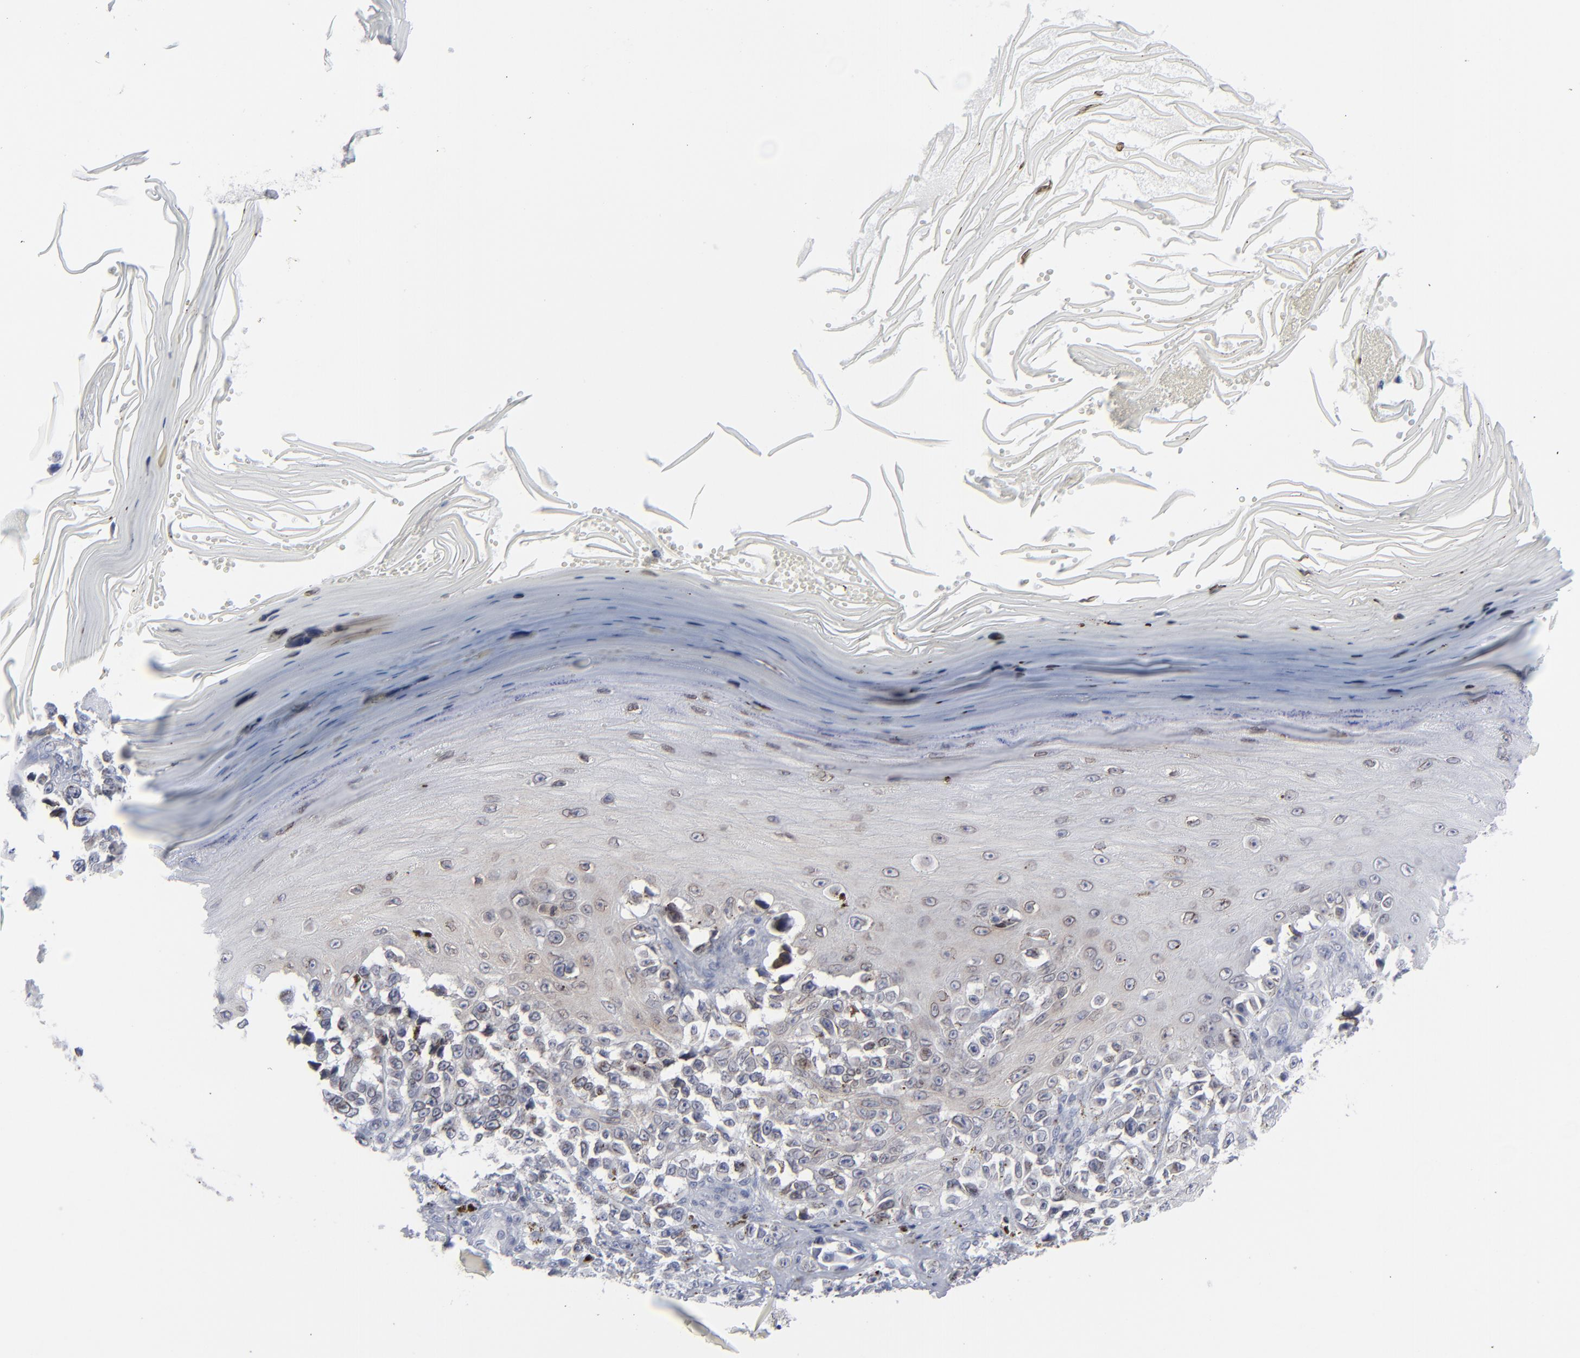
{"staining": {"intensity": "moderate", "quantity": "<25%", "location": "cytoplasmic/membranous"}, "tissue": "melanoma", "cell_type": "Tumor cells", "image_type": "cancer", "snomed": [{"axis": "morphology", "description": "Malignant melanoma, NOS"}, {"axis": "topography", "description": "Skin"}], "caption": "There is low levels of moderate cytoplasmic/membranous expression in tumor cells of melanoma, as demonstrated by immunohistochemical staining (brown color).", "gene": "NUP88", "patient": {"sex": "female", "age": 82}}